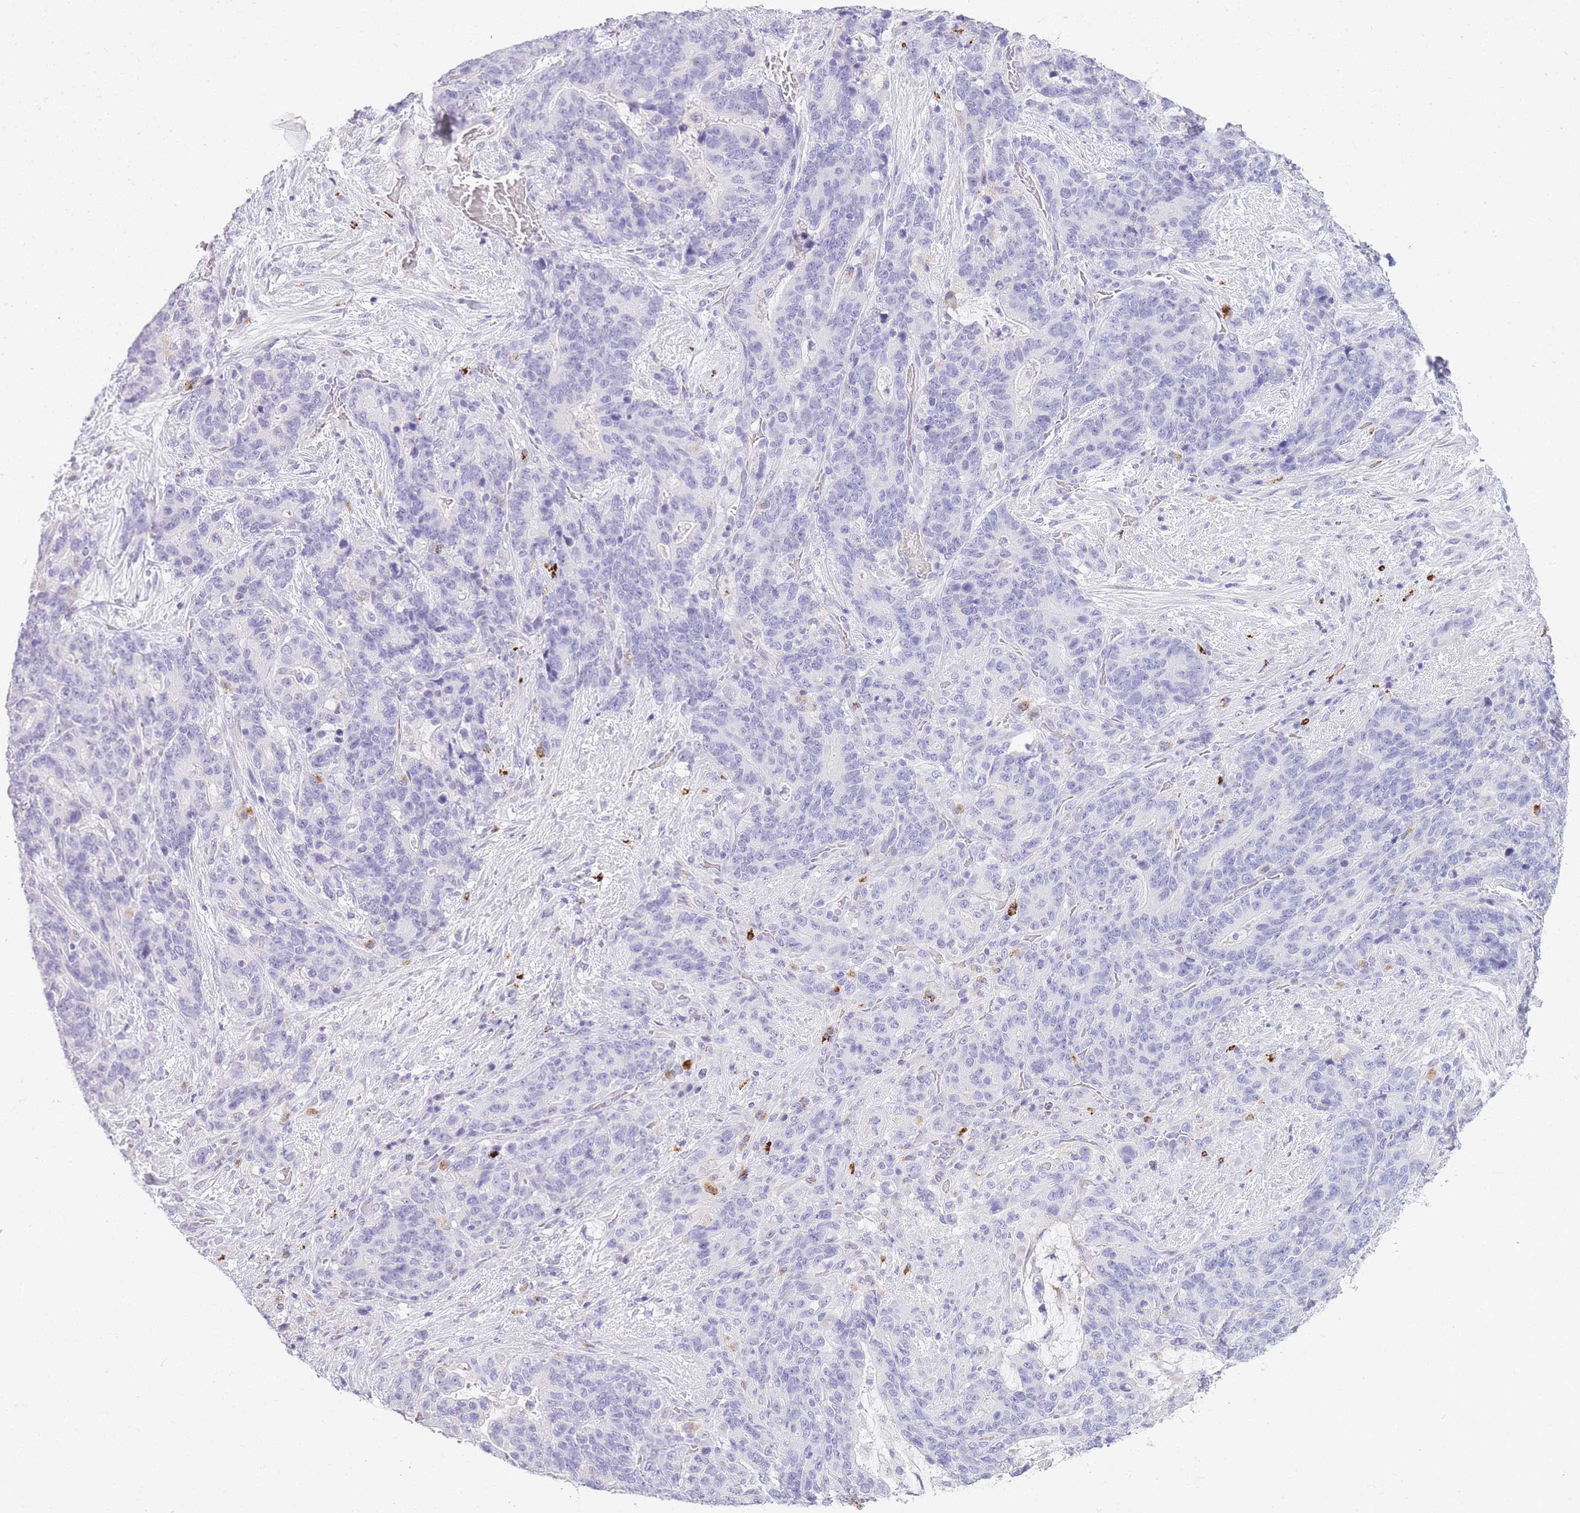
{"staining": {"intensity": "negative", "quantity": "none", "location": "none"}, "tissue": "stomach cancer", "cell_type": "Tumor cells", "image_type": "cancer", "snomed": [{"axis": "morphology", "description": "Normal tissue, NOS"}, {"axis": "morphology", "description": "Adenocarcinoma, NOS"}, {"axis": "topography", "description": "Stomach"}], "caption": "This is an IHC image of human stomach cancer. There is no expression in tumor cells.", "gene": "RHO", "patient": {"sex": "female", "age": 64}}